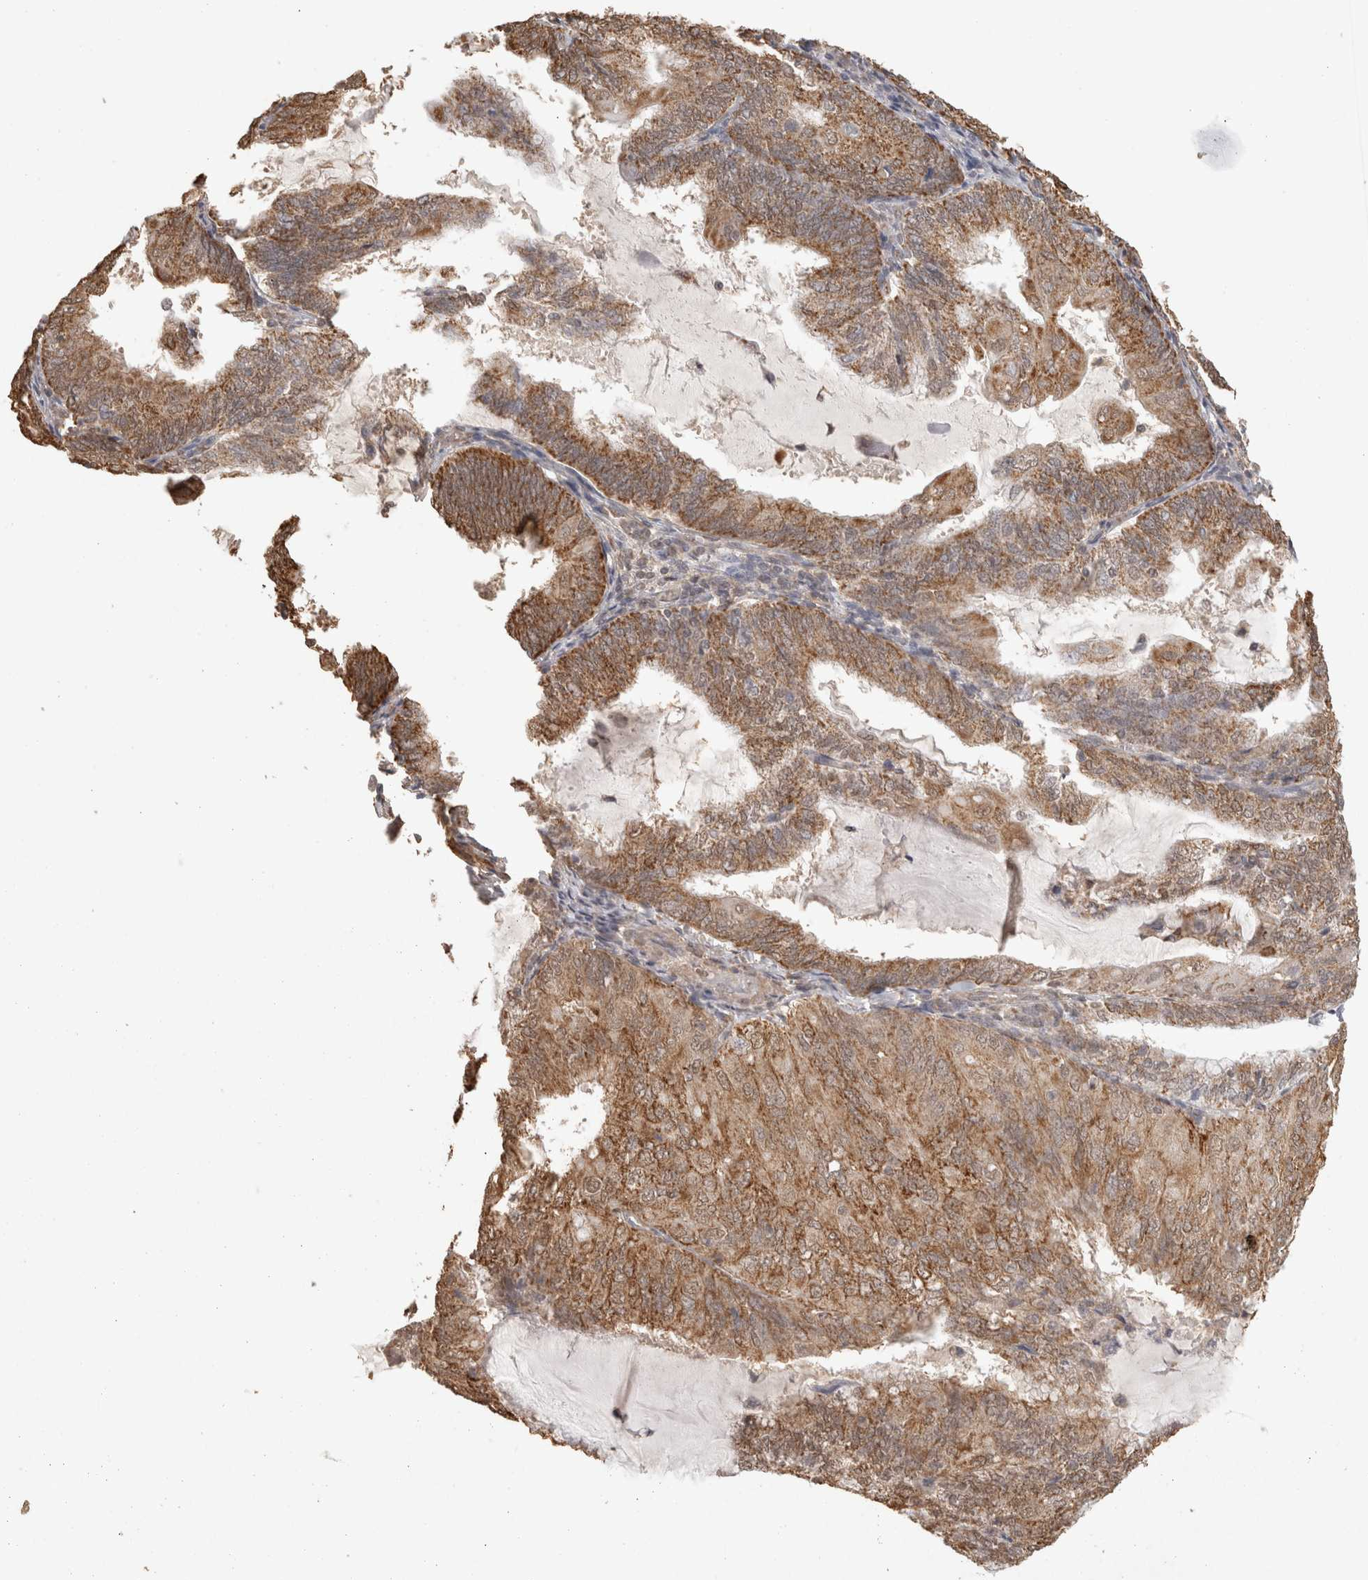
{"staining": {"intensity": "moderate", "quantity": ">75%", "location": "cytoplasmic/membranous"}, "tissue": "endometrial cancer", "cell_type": "Tumor cells", "image_type": "cancer", "snomed": [{"axis": "morphology", "description": "Adenocarcinoma, NOS"}, {"axis": "topography", "description": "Endometrium"}], "caption": "Immunohistochemistry (IHC) photomicrograph of neoplastic tissue: endometrial adenocarcinoma stained using IHC exhibits medium levels of moderate protein expression localized specifically in the cytoplasmic/membranous of tumor cells, appearing as a cytoplasmic/membranous brown color.", "gene": "BNIP3L", "patient": {"sex": "female", "age": 81}}